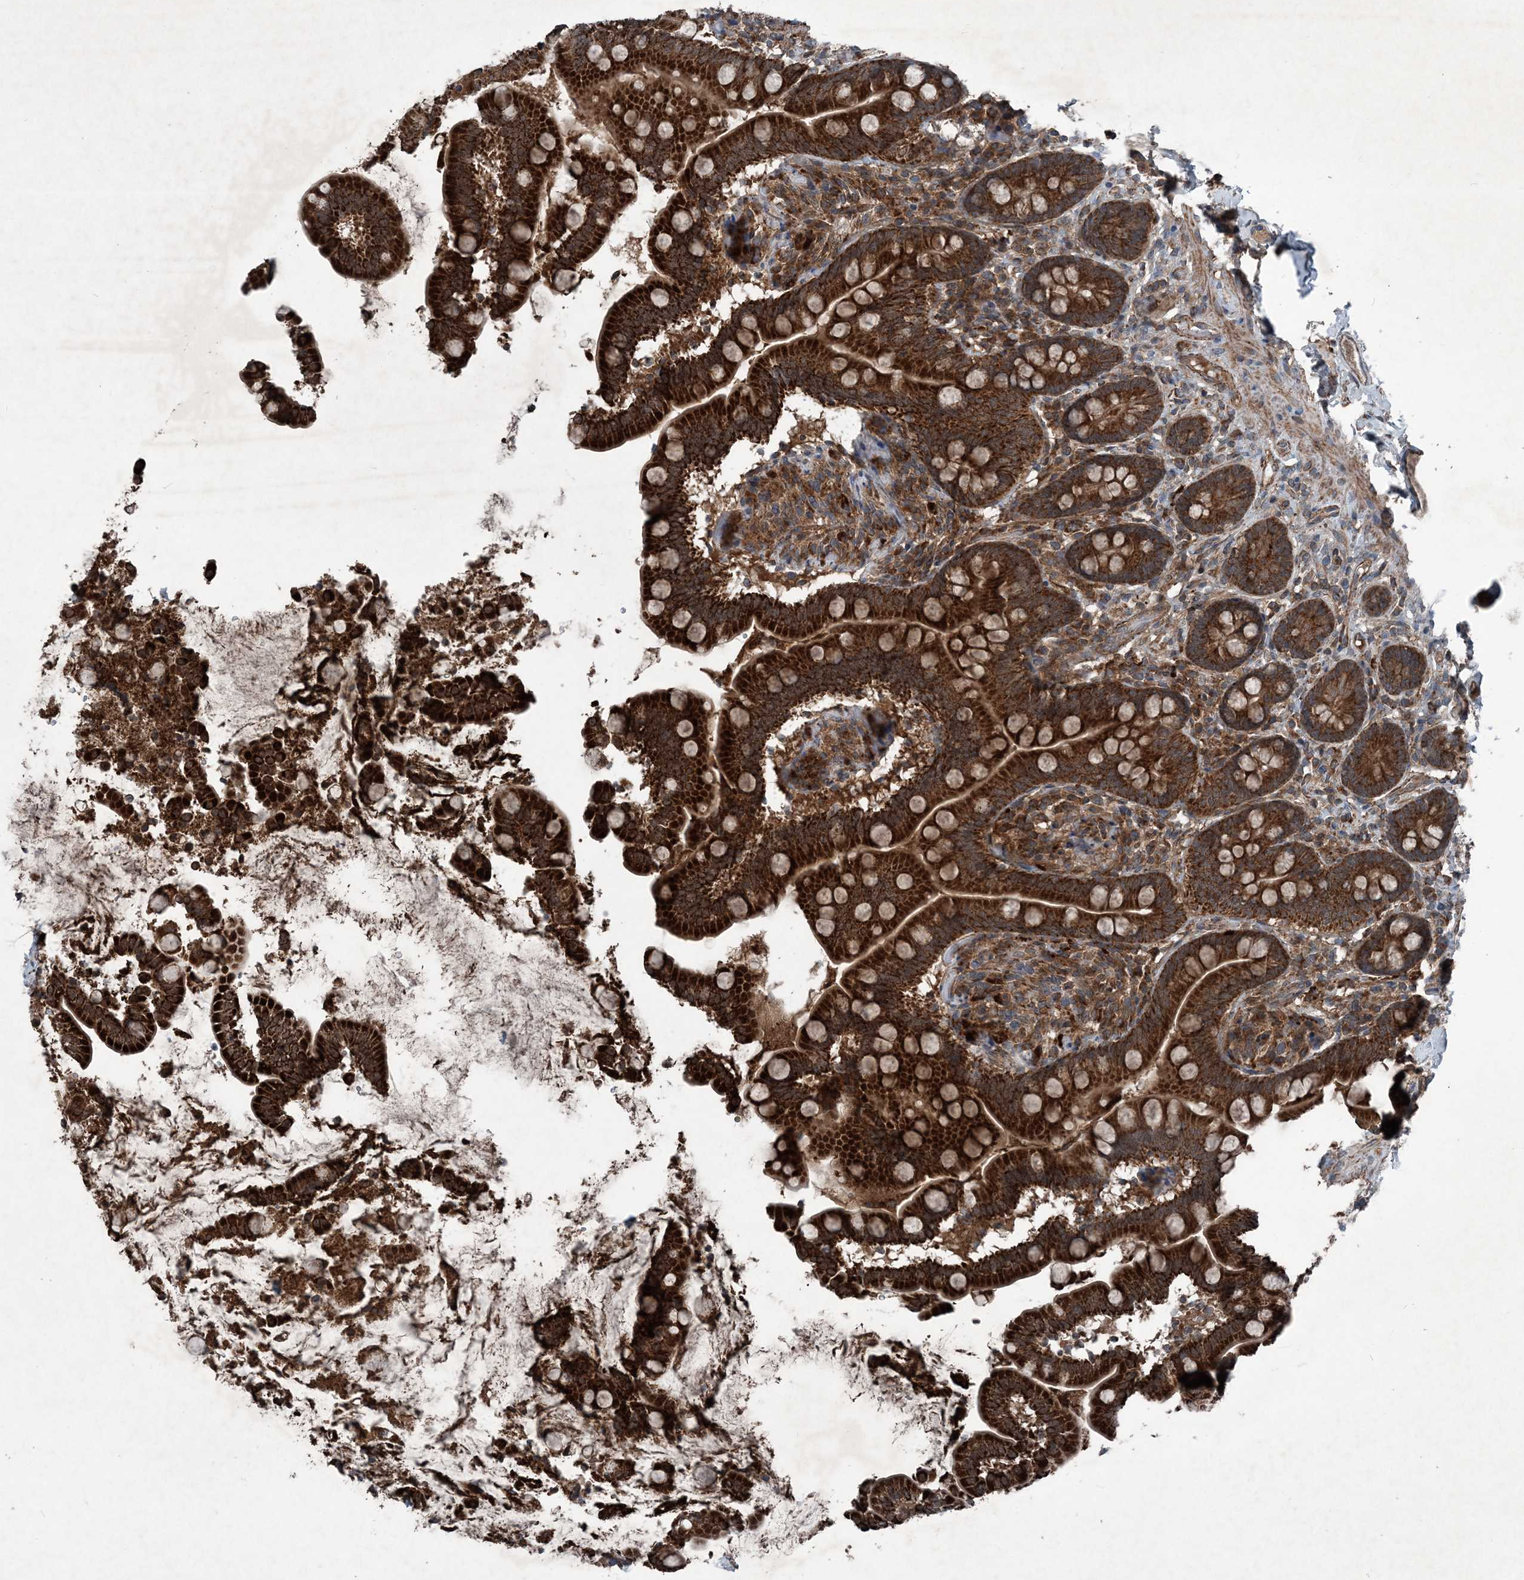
{"staining": {"intensity": "strong", "quantity": ">75%", "location": "cytoplasmic/membranous"}, "tissue": "small intestine", "cell_type": "Glandular cells", "image_type": "normal", "snomed": [{"axis": "morphology", "description": "Normal tissue, NOS"}, {"axis": "topography", "description": "Small intestine"}], "caption": "An IHC micrograph of unremarkable tissue is shown. Protein staining in brown labels strong cytoplasmic/membranous positivity in small intestine within glandular cells.", "gene": "NDUFA2", "patient": {"sex": "female", "age": 64}}